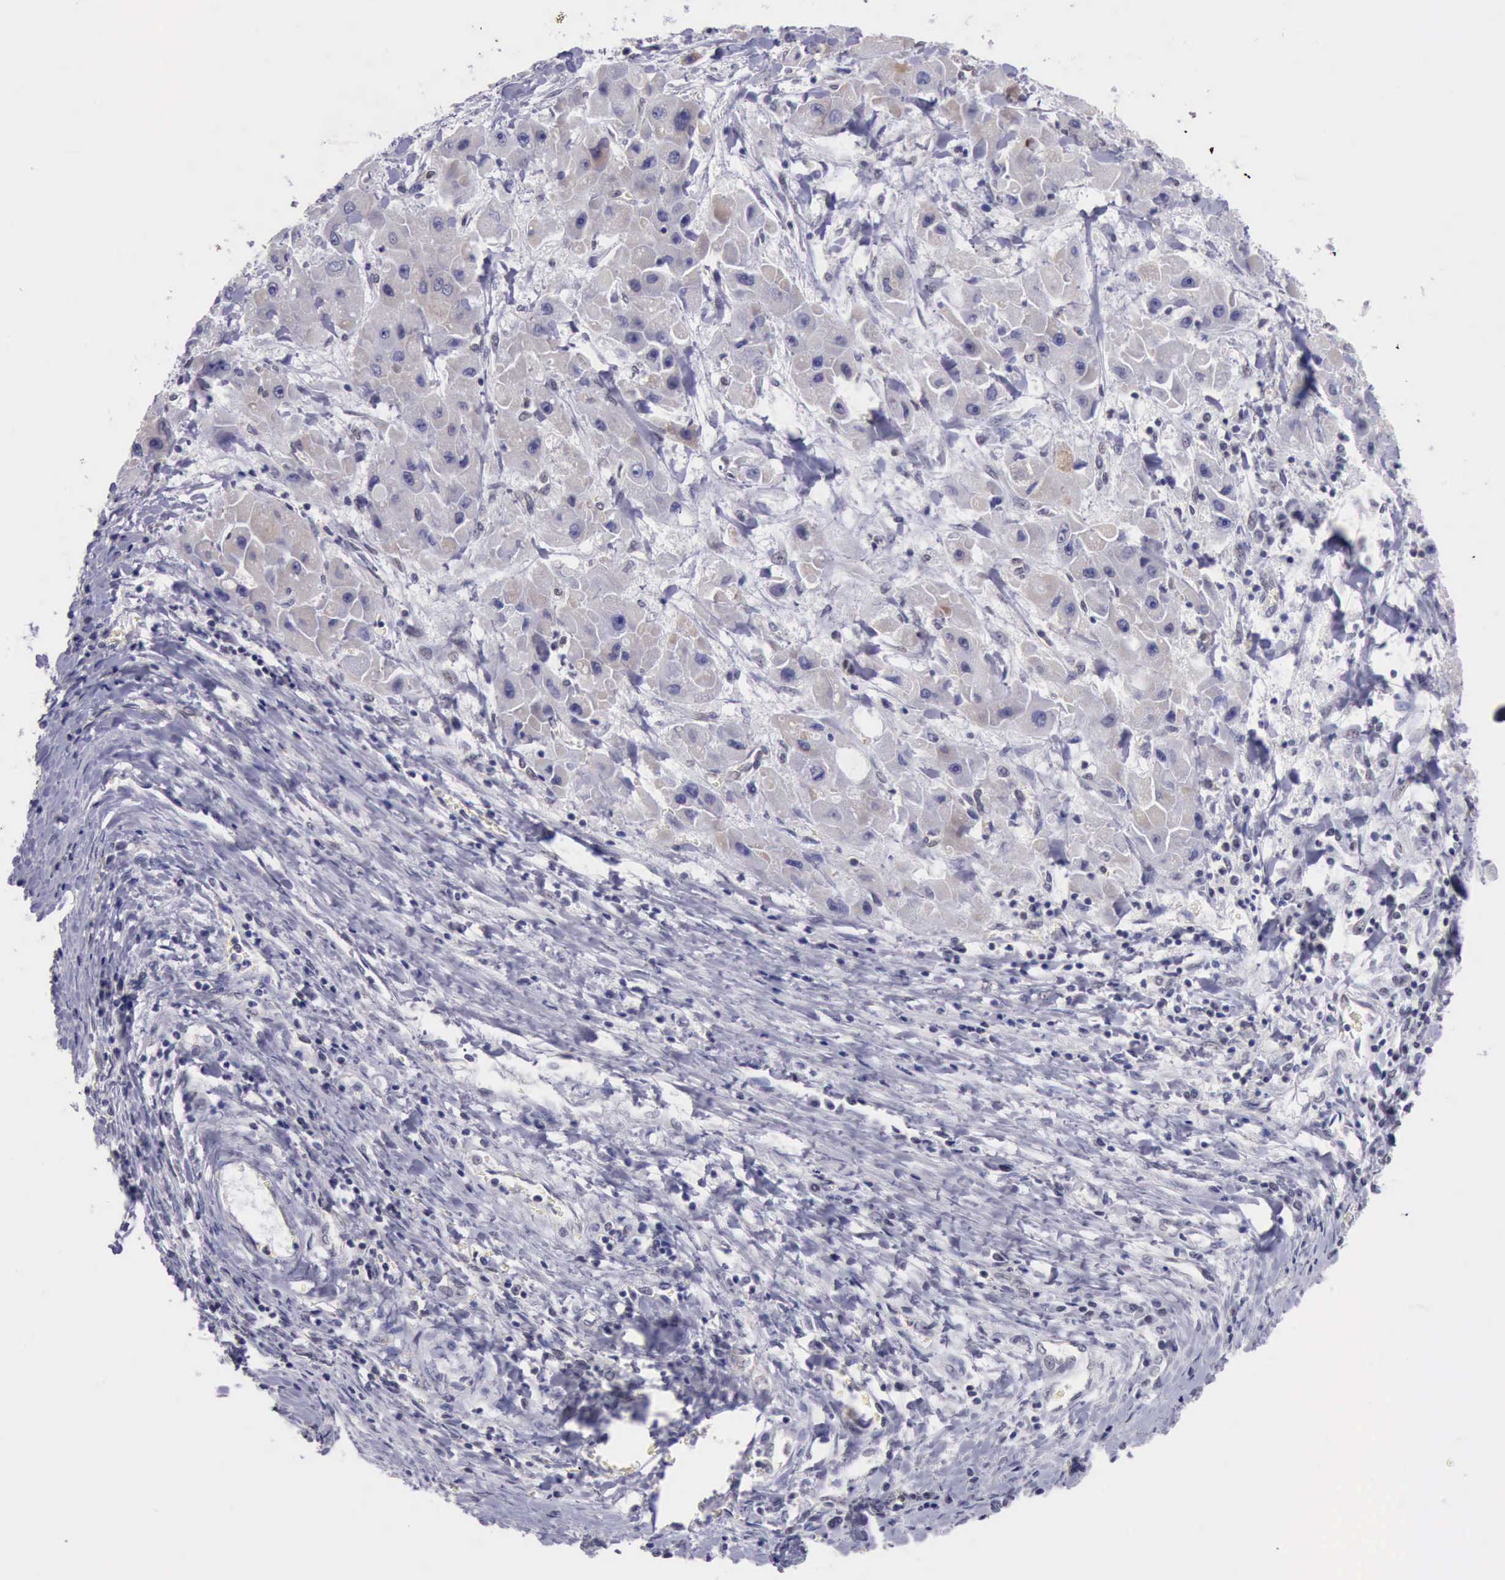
{"staining": {"intensity": "weak", "quantity": "<25%", "location": "cytoplasmic/membranous"}, "tissue": "liver cancer", "cell_type": "Tumor cells", "image_type": "cancer", "snomed": [{"axis": "morphology", "description": "Carcinoma, Hepatocellular, NOS"}, {"axis": "topography", "description": "Liver"}], "caption": "This is an IHC photomicrograph of human hepatocellular carcinoma (liver). There is no positivity in tumor cells.", "gene": "ERCC4", "patient": {"sex": "male", "age": 24}}